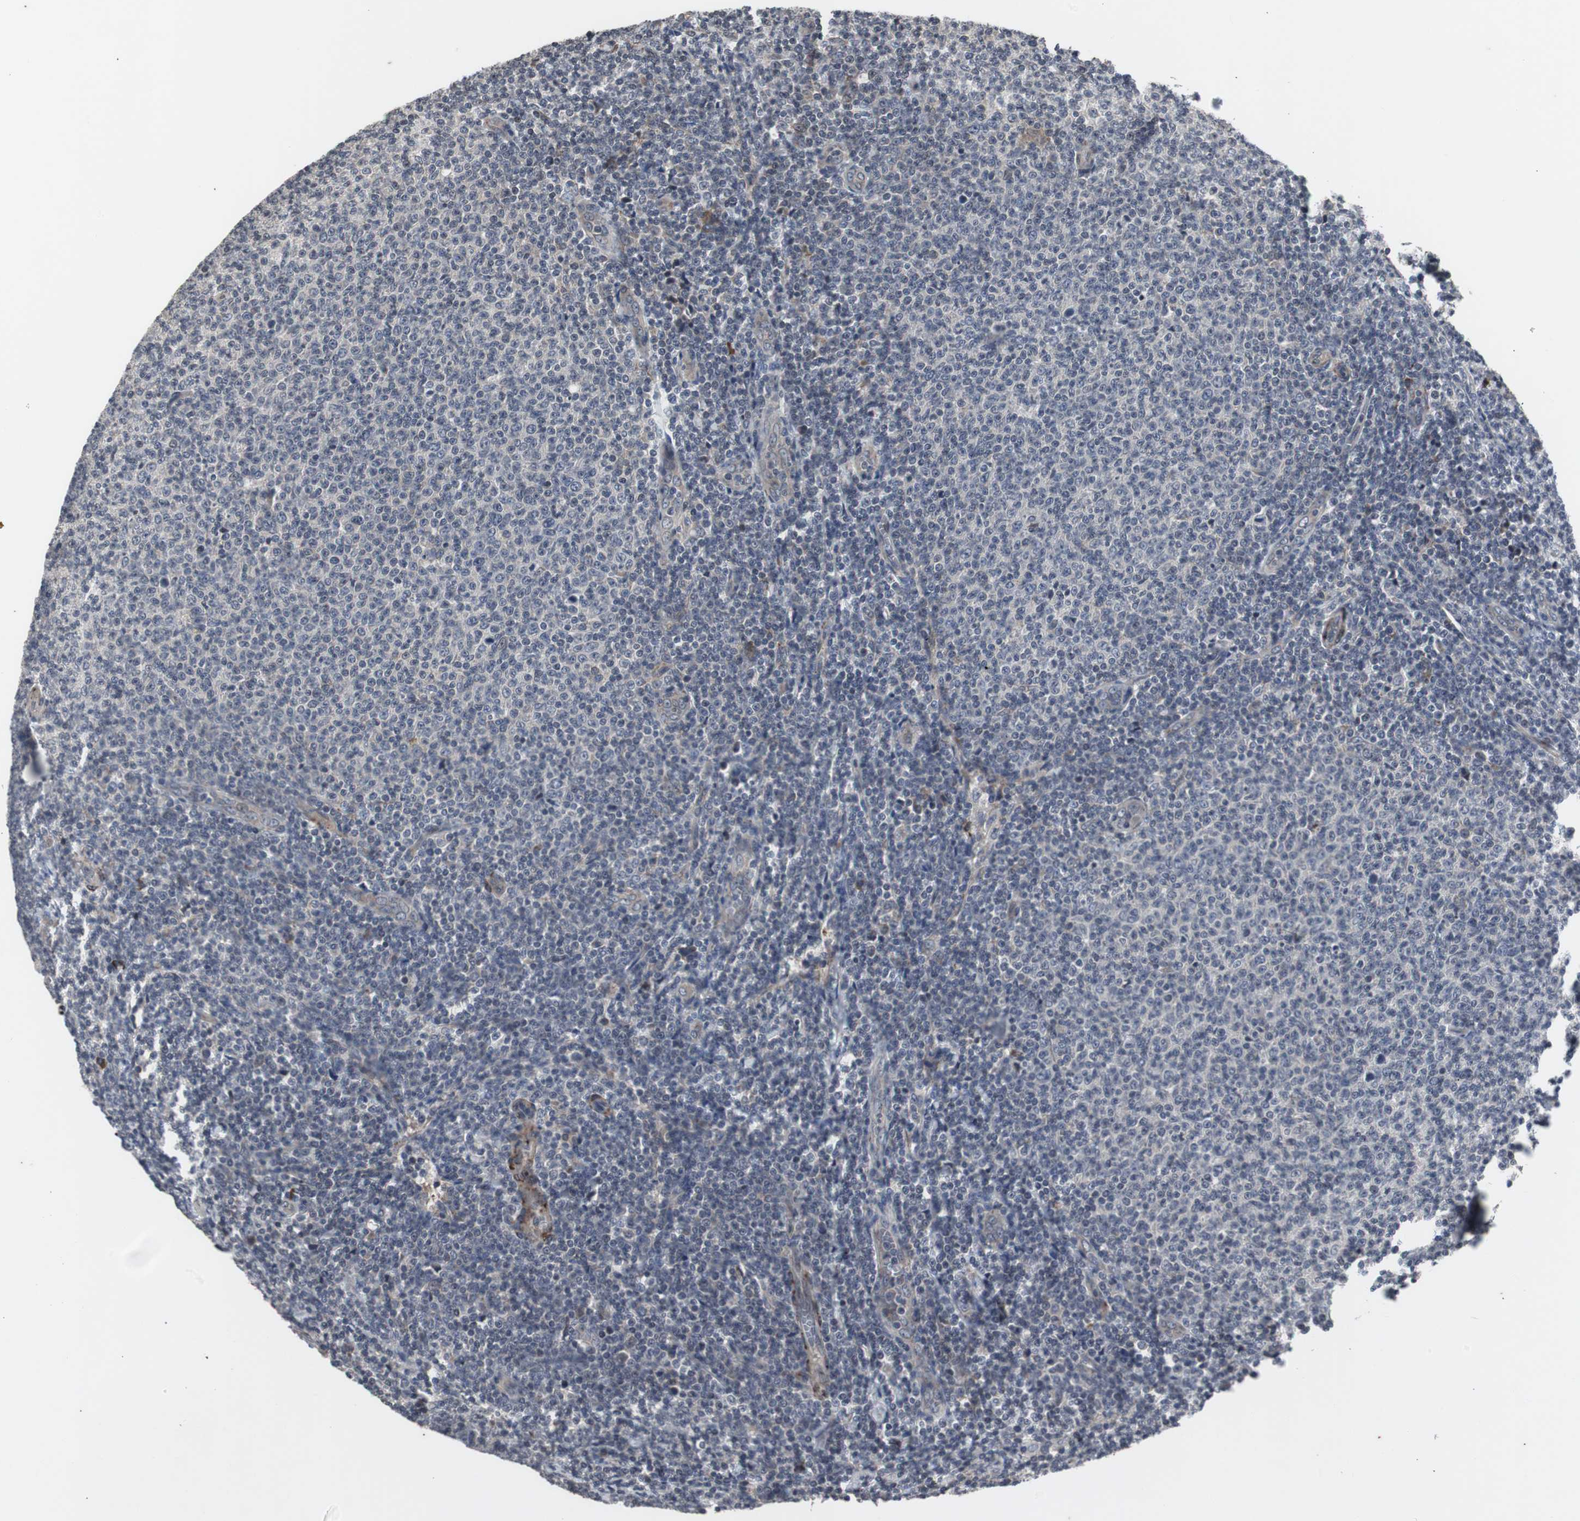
{"staining": {"intensity": "negative", "quantity": "none", "location": "none"}, "tissue": "lymphoma", "cell_type": "Tumor cells", "image_type": "cancer", "snomed": [{"axis": "morphology", "description": "Malignant lymphoma, non-Hodgkin's type, Low grade"}, {"axis": "topography", "description": "Lymph node"}], "caption": "Image shows no protein positivity in tumor cells of malignant lymphoma, non-Hodgkin's type (low-grade) tissue.", "gene": "CRADD", "patient": {"sex": "male", "age": 66}}